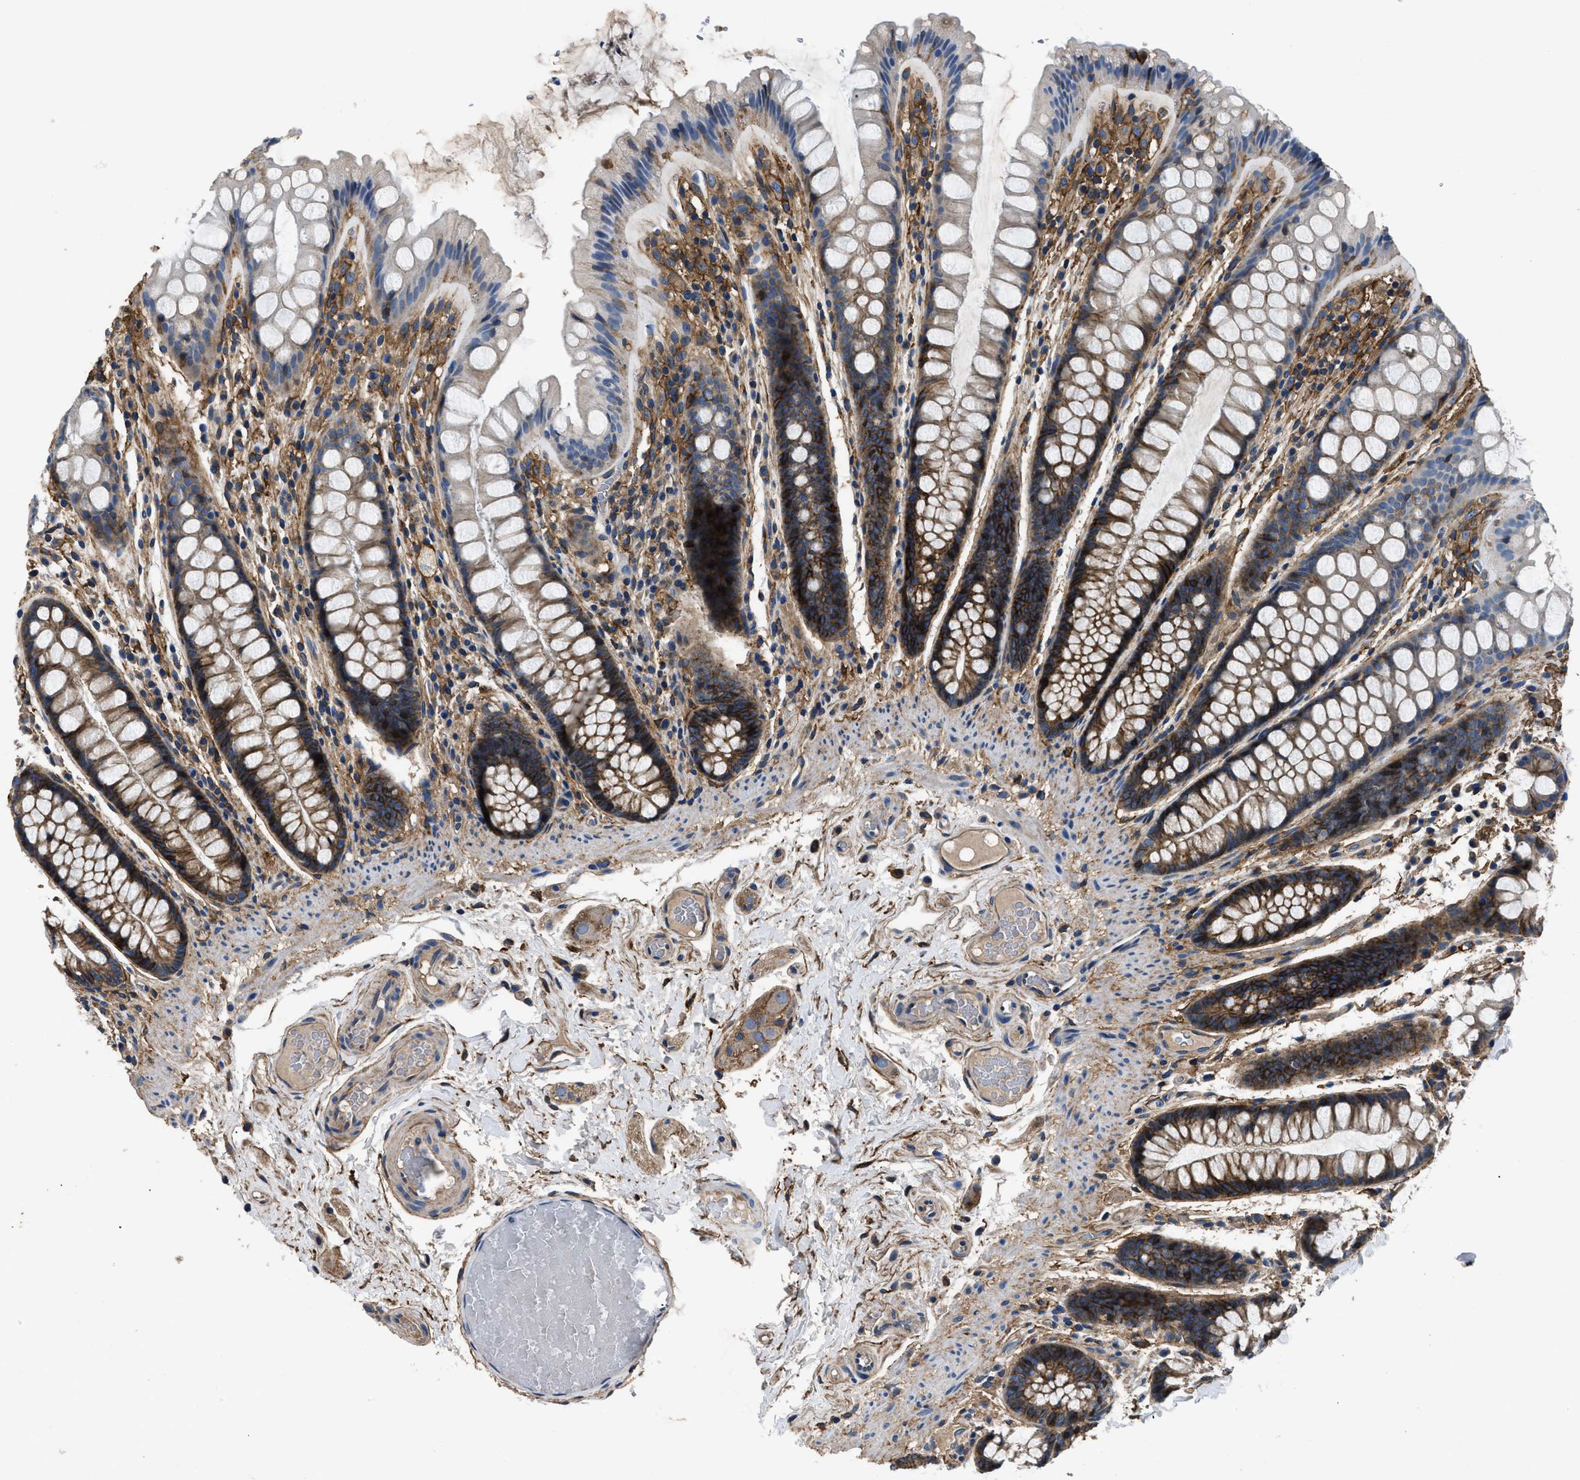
{"staining": {"intensity": "moderate", "quantity": ">75%", "location": "cytoplasmic/membranous"}, "tissue": "colon", "cell_type": "Endothelial cells", "image_type": "normal", "snomed": [{"axis": "morphology", "description": "Normal tissue, NOS"}, {"axis": "topography", "description": "Colon"}], "caption": "Colon stained with DAB (3,3'-diaminobenzidine) immunohistochemistry (IHC) shows medium levels of moderate cytoplasmic/membranous expression in approximately >75% of endothelial cells.", "gene": "CD276", "patient": {"sex": "female", "age": 56}}